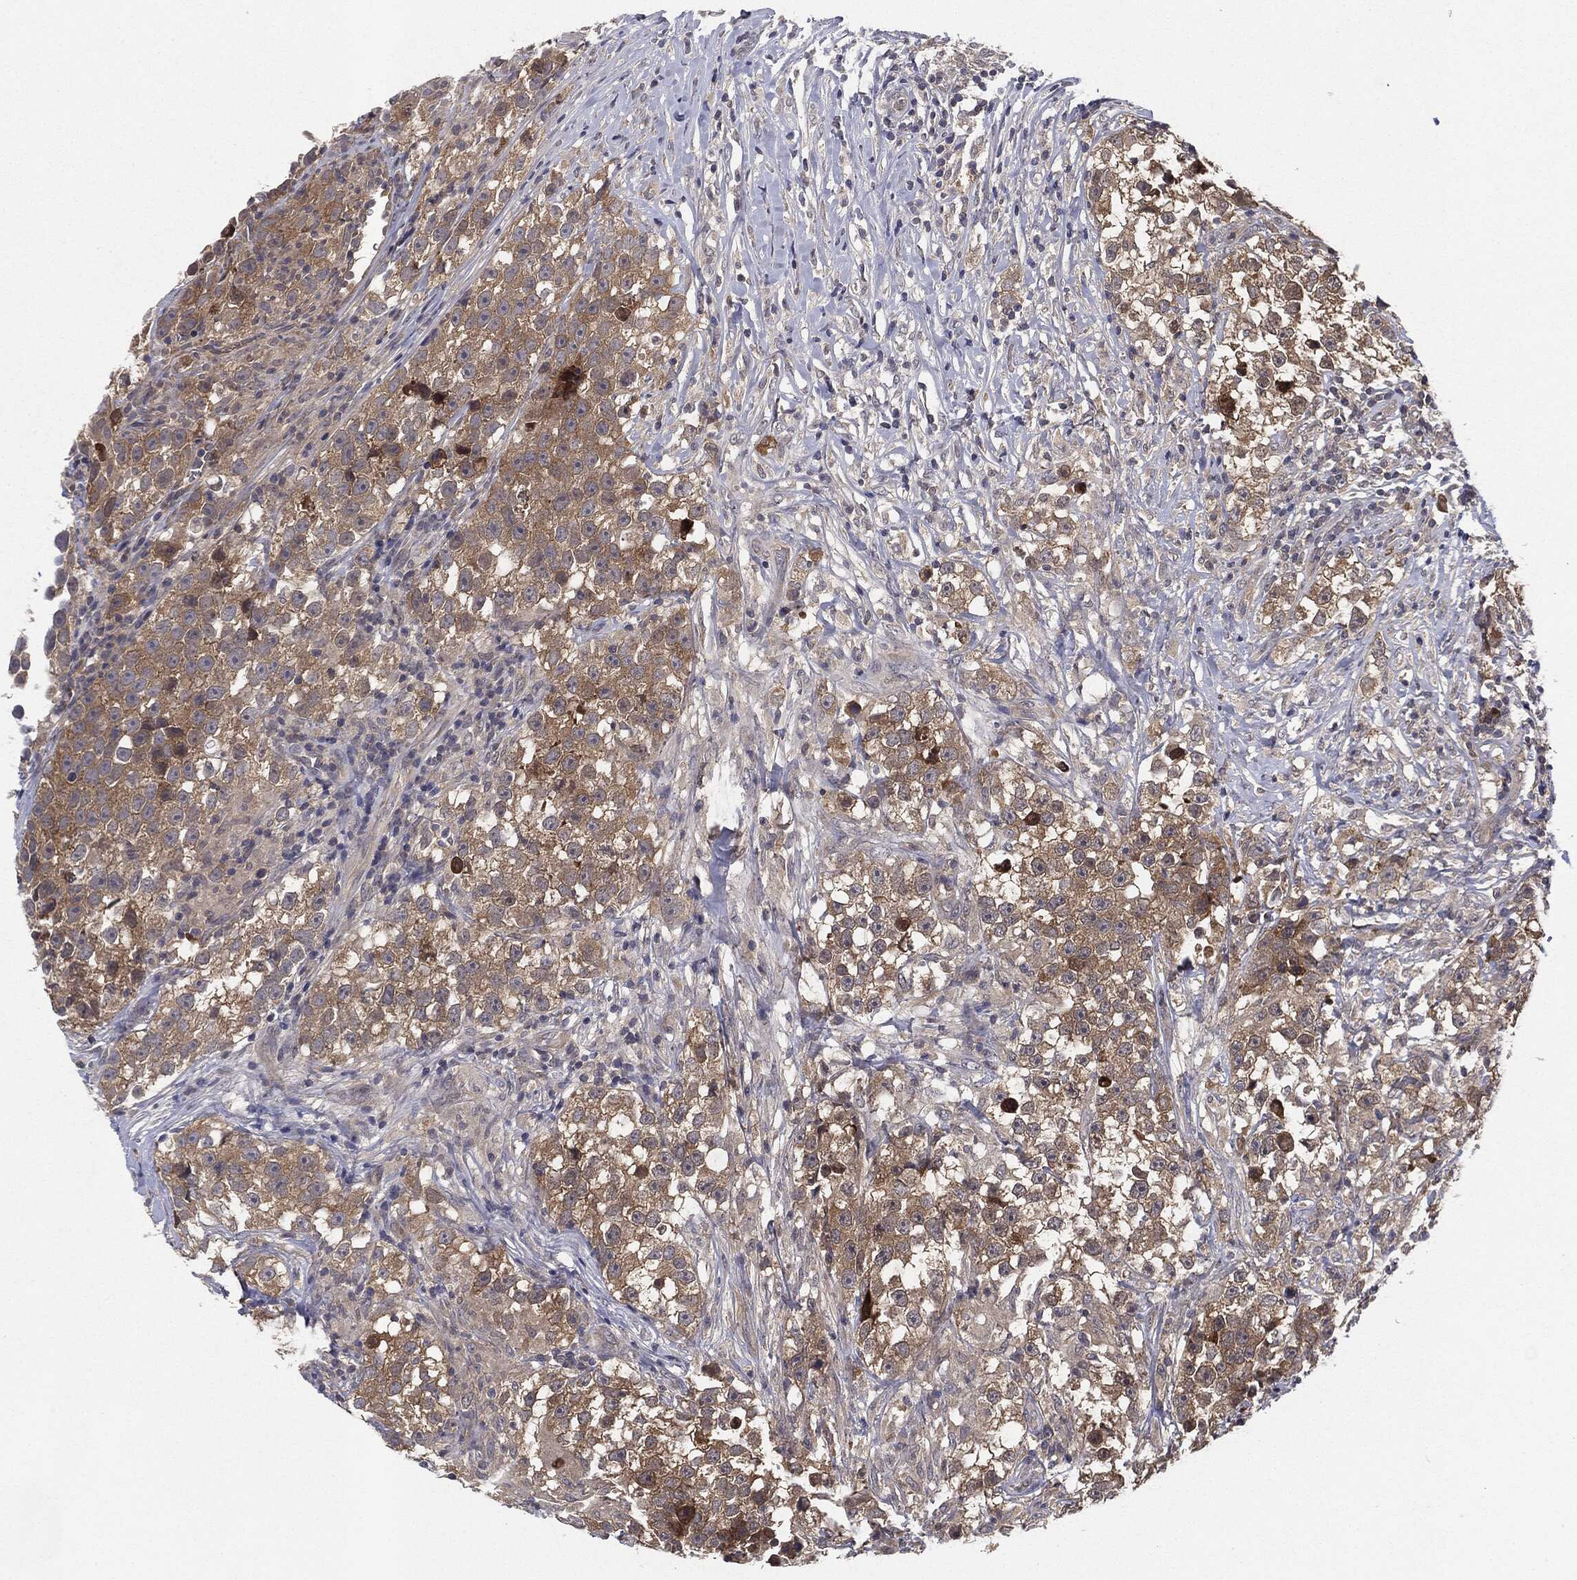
{"staining": {"intensity": "moderate", "quantity": ">75%", "location": "cytoplasmic/membranous"}, "tissue": "testis cancer", "cell_type": "Tumor cells", "image_type": "cancer", "snomed": [{"axis": "morphology", "description": "Seminoma, NOS"}, {"axis": "topography", "description": "Testis"}], "caption": "The photomicrograph exhibits staining of seminoma (testis), revealing moderate cytoplasmic/membranous protein expression (brown color) within tumor cells.", "gene": "KRT7", "patient": {"sex": "male", "age": 46}}